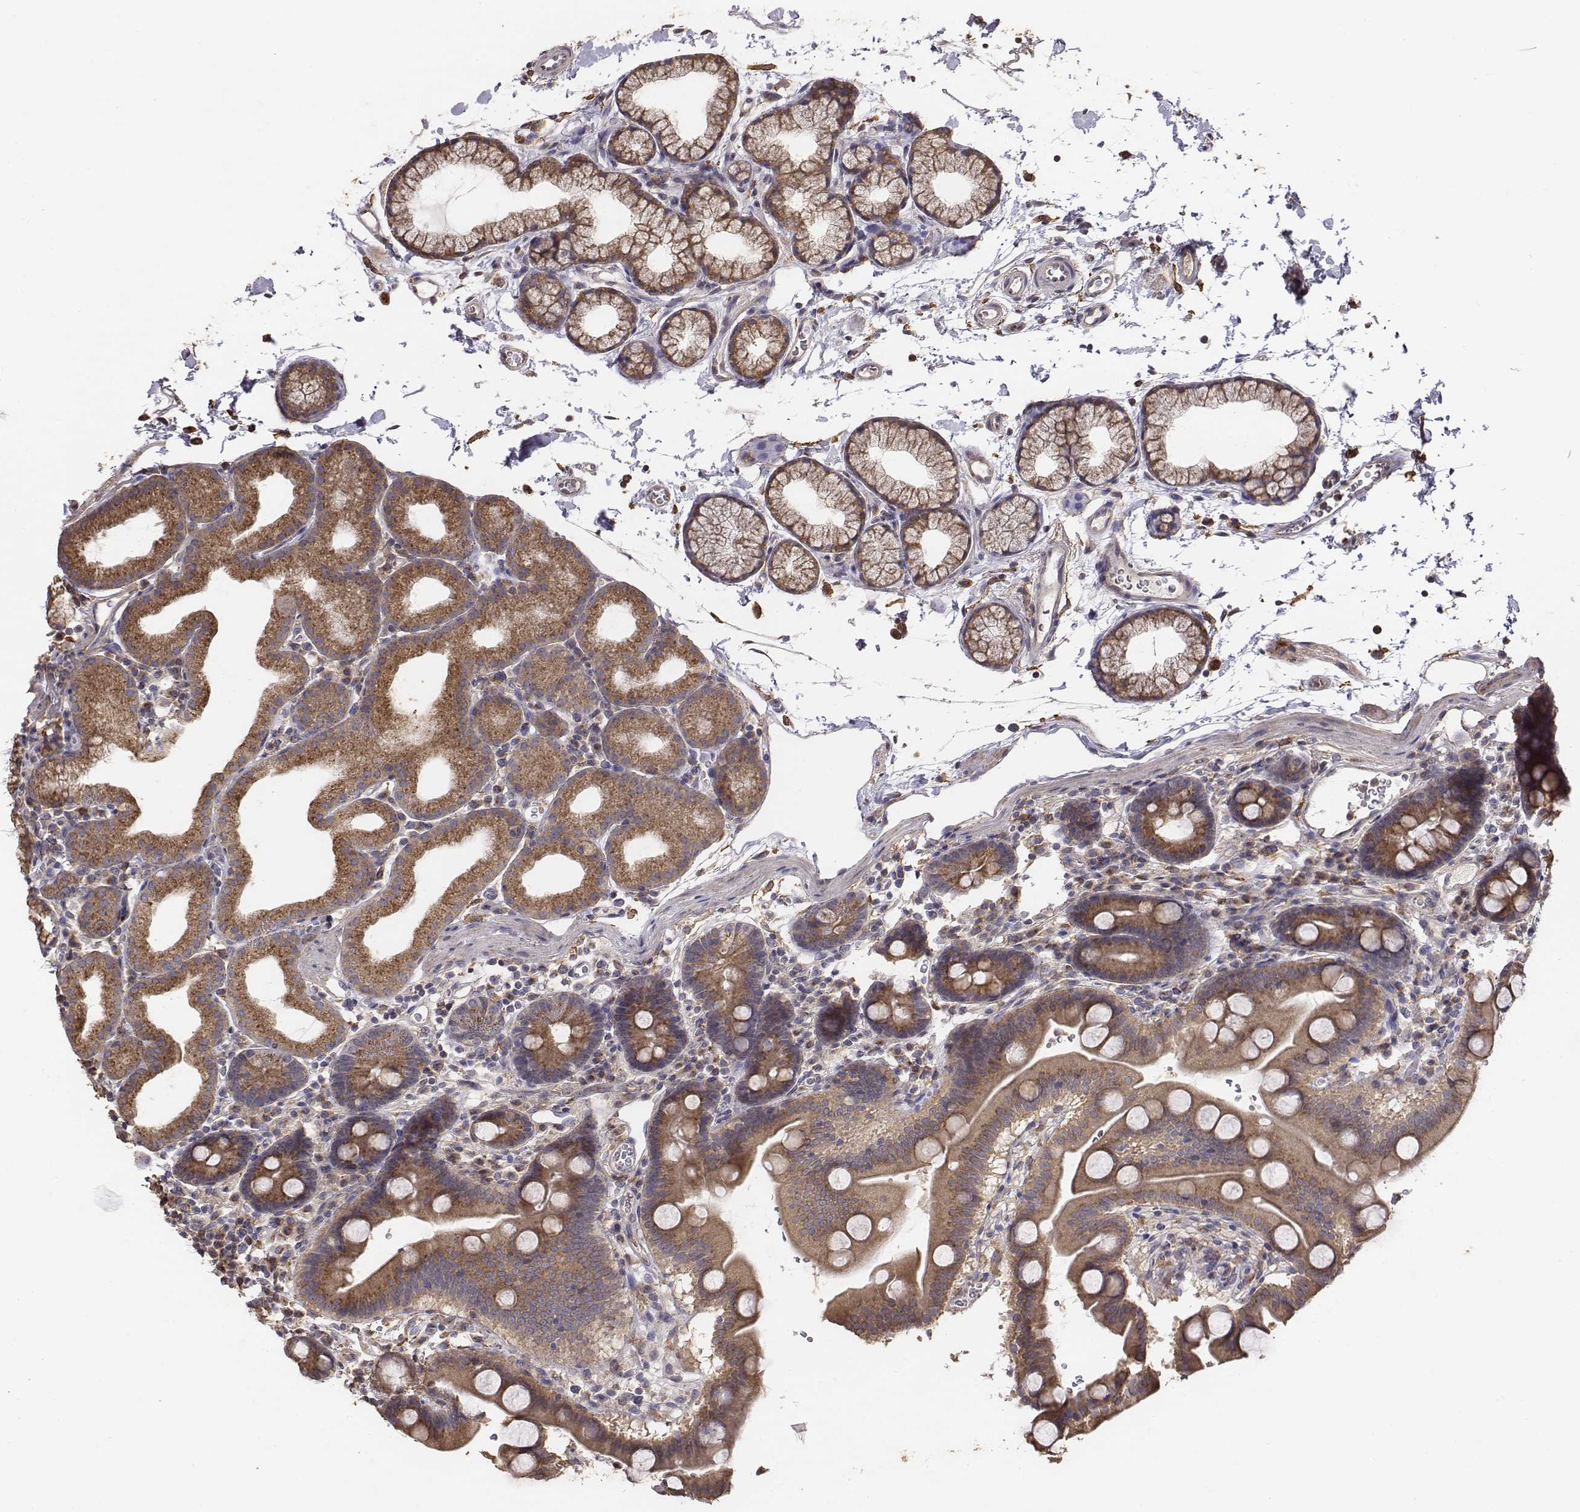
{"staining": {"intensity": "moderate", "quantity": ">75%", "location": "cytoplasmic/membranous"}, "tissue": "duodenum", "cell_type": "Glandular cells", "image_type": "normal", "snomed": [{"axis": "morphology", "description": "Normal tissue, NOS"}, {"axis": "topography", "description": "Duodenum"}], "caption": "Glandular cells display moderate cytoplasmic/membranous positivity in approximately >75% of cells in benign duodenum. The staining was performed using DAB (3,3'-diaminobenzidine) to visualize the protein expression in brown, while the nuclei were stained in blue with hematoxylin (Magnification: 20x).", "gene": "AP1B1", "patient": {"sex": "male", "age": 59}}